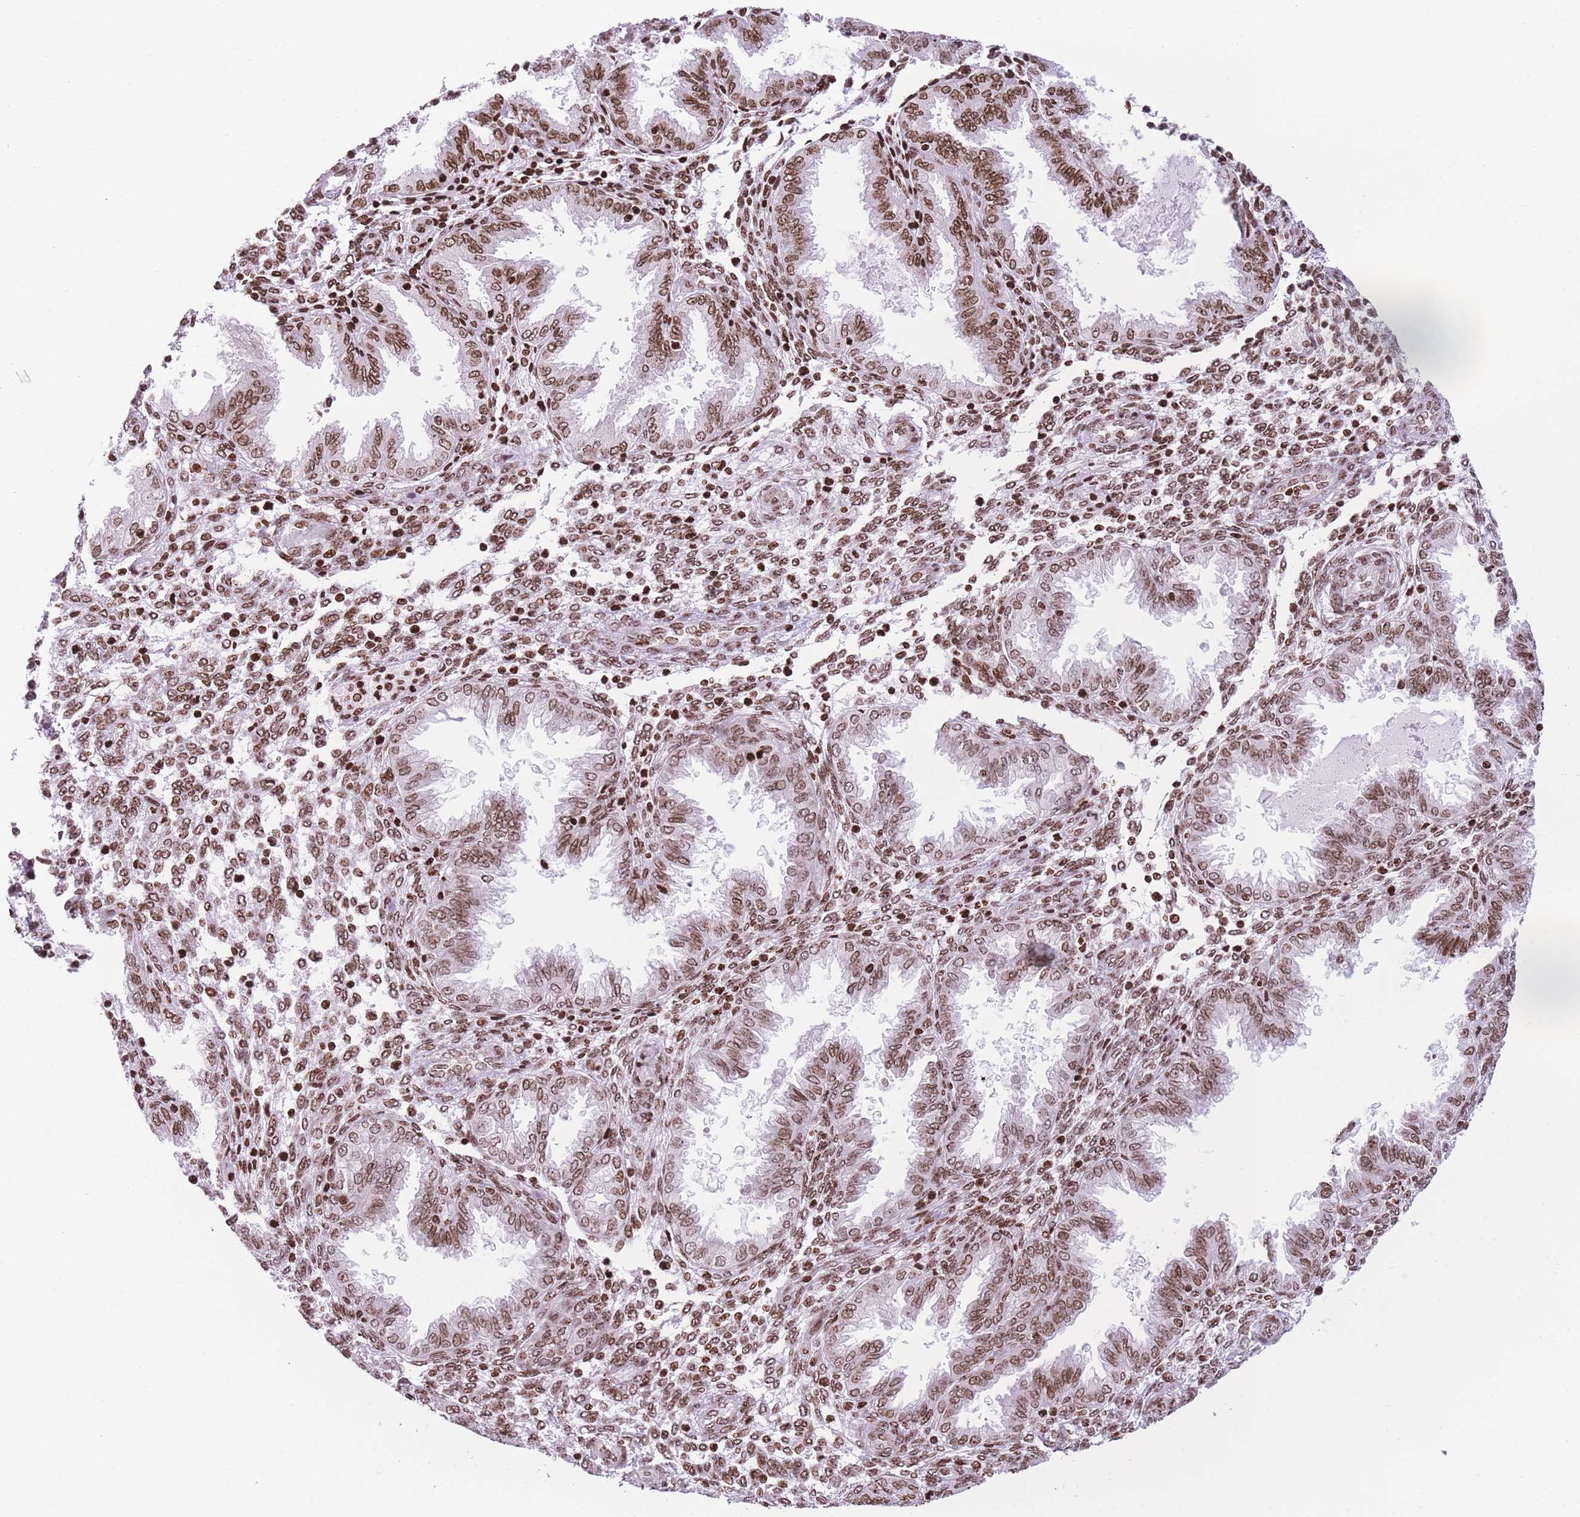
{"staining": {"intensity": "moderate", "quantity": ">75%", "location": "nuclear"}, "tissue": "endometrium", "cell_type": "Cells in endometrial stroma", "image_type": "normal", "snomed": [{"axis": "morphology", "description": "Normal tissue, NOS"}, {"axis": "topography", "description": "Endometrium"}], "caption": "An immunohistochemistry image of benign tissue is shown. Protein staining in brown labels moderate nuclear positivity in endometrium within cells in endometrial stroma. (DAB IHC, brown staining for protein, blue staining for nuclei).", "gene": "AK9", "patient": {"sex": "female", "age": 33}}